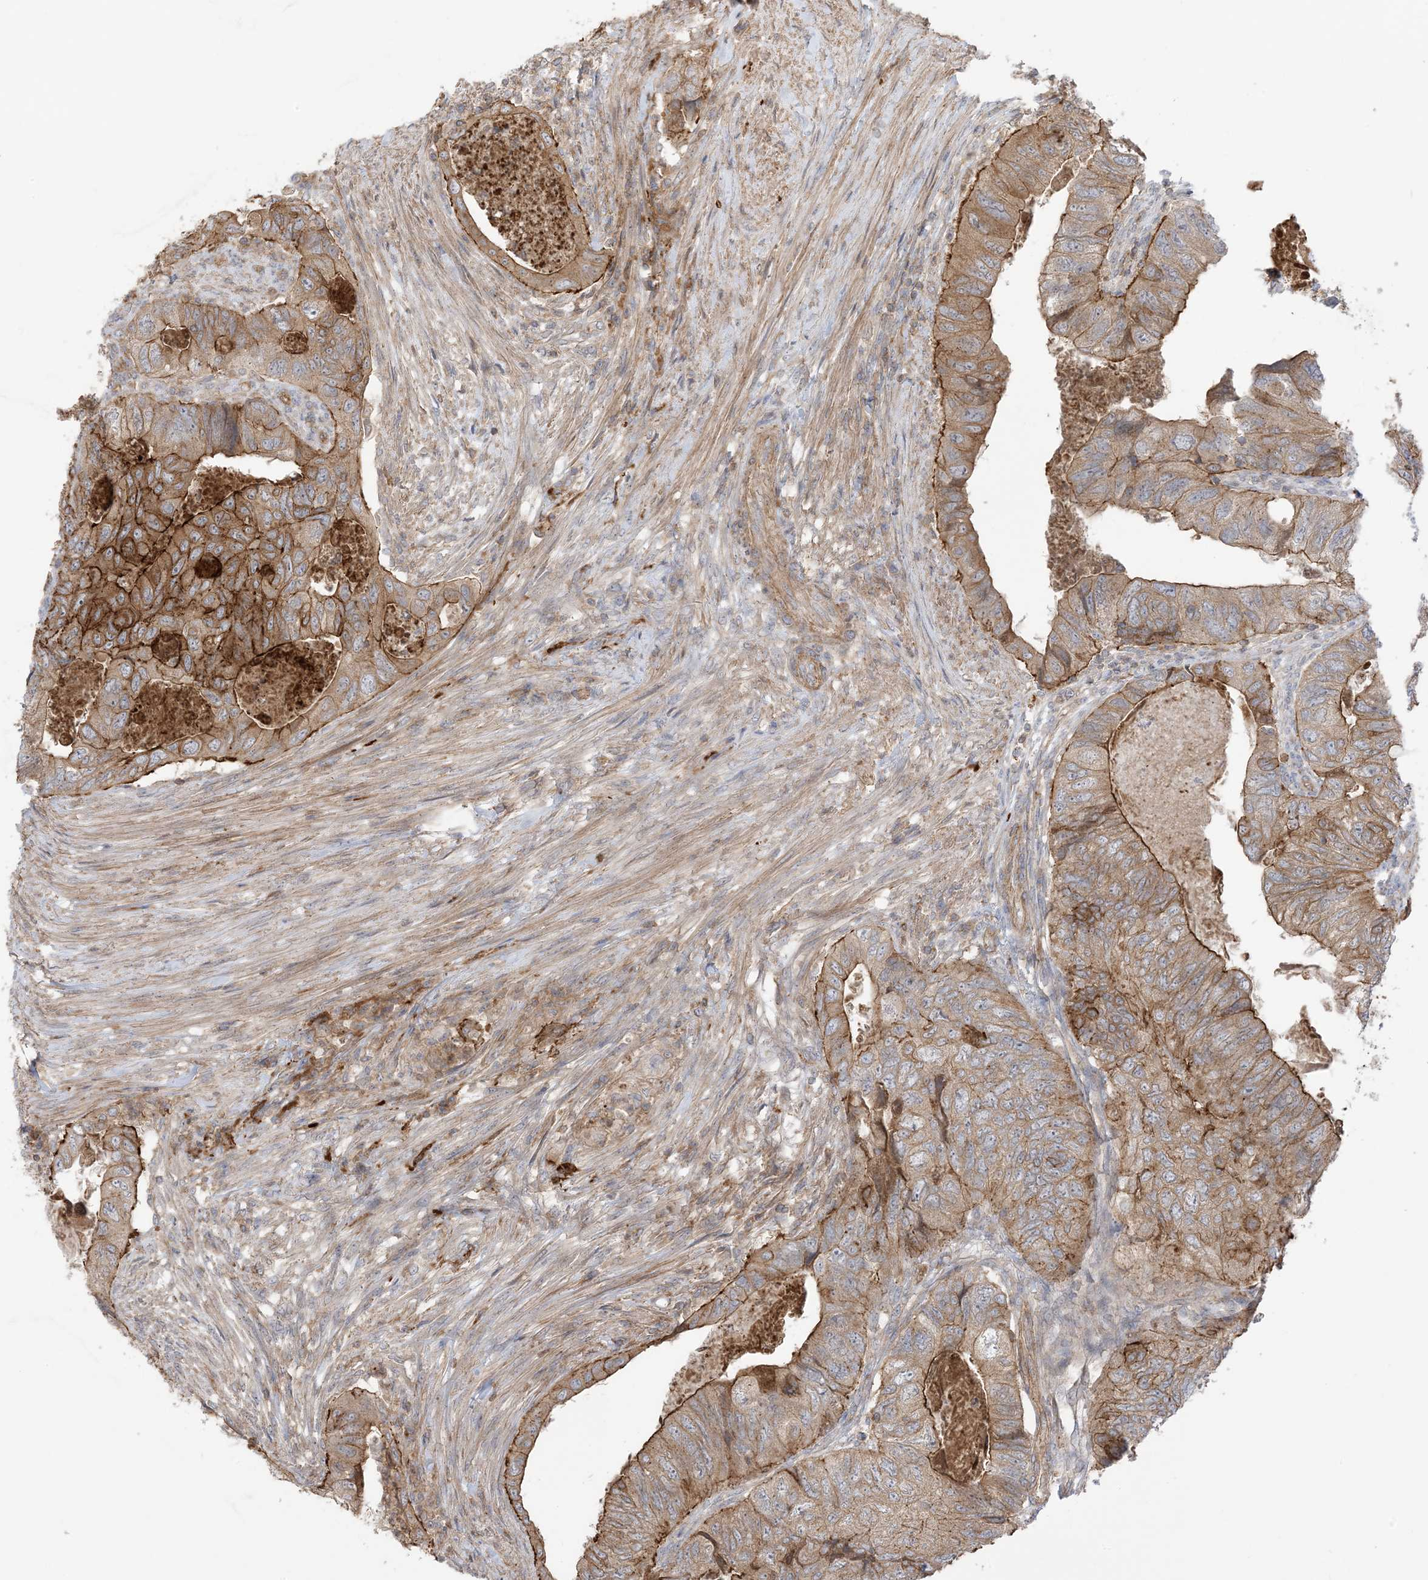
{"staining": {"intensity": "moderate", "quantity": "25%-75%", "location": "cytoplasmic/membranous"}, "tissue": "colorectal cancer", "cell_type": "Tumor cells", "image_type": "cancer", "snomed": [{"axis": "morphology", "description": "Adenocarcinoma, NOS"}, {"axis": "topography", "description": "Rectum"}], "caption": "IHC micrograph of neoplastic tissue: human colorectal adenocarcinoma stained using immunohistochemistry shows medium levels of moderate protein expression localized specifically in the cytoplasmic/membranous of tumor cells, appearing as a cytoplasmic/membranous brown color.", "gene": "ICMT", "patient": {"sex": "male", "age": 63}}